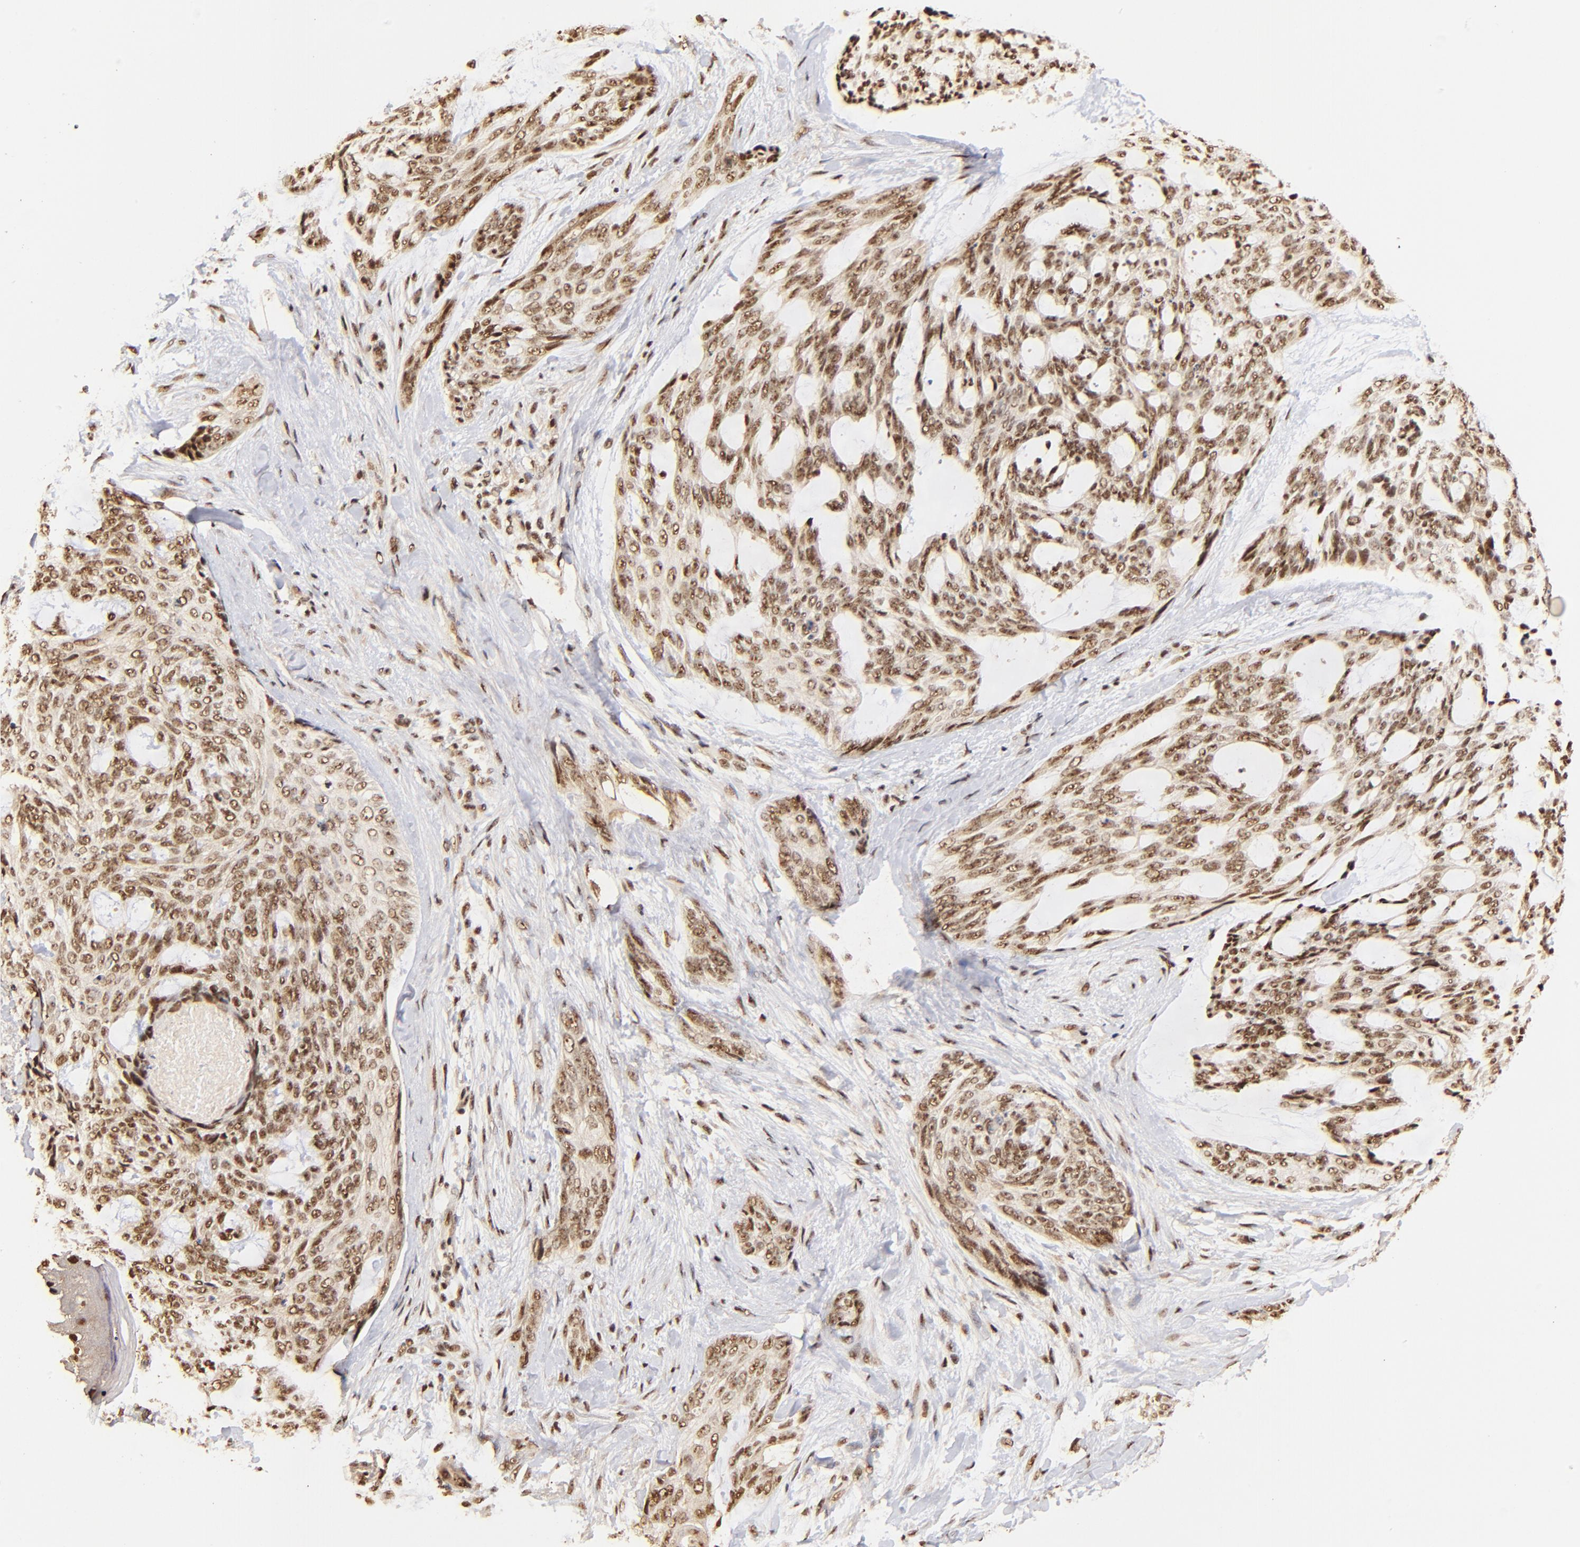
{"staining": {"intensity": "strong", "quantity": ">75%", "location": "cytoplasmic/membranous,nuclear"}, "tissue": "skin cancer", "cell_type": "Tumor cells", "image_type": "cancer", "snomed": [{"axis": "morphology", "description": "Normal tissue, NOS"}, {"axis": "morphology", "description": "Basal cell carcinoma"}, {"axis": "topography", "description": "Skin"}], "caption": "IHC of skin basal cell carcinoma demonstrates high levels of strong cytoplasmic/membranous and nuclear expression in about >75% of tumor cells.", "gene": "MED12", "patient": {"sex": "female", "age": 71}}